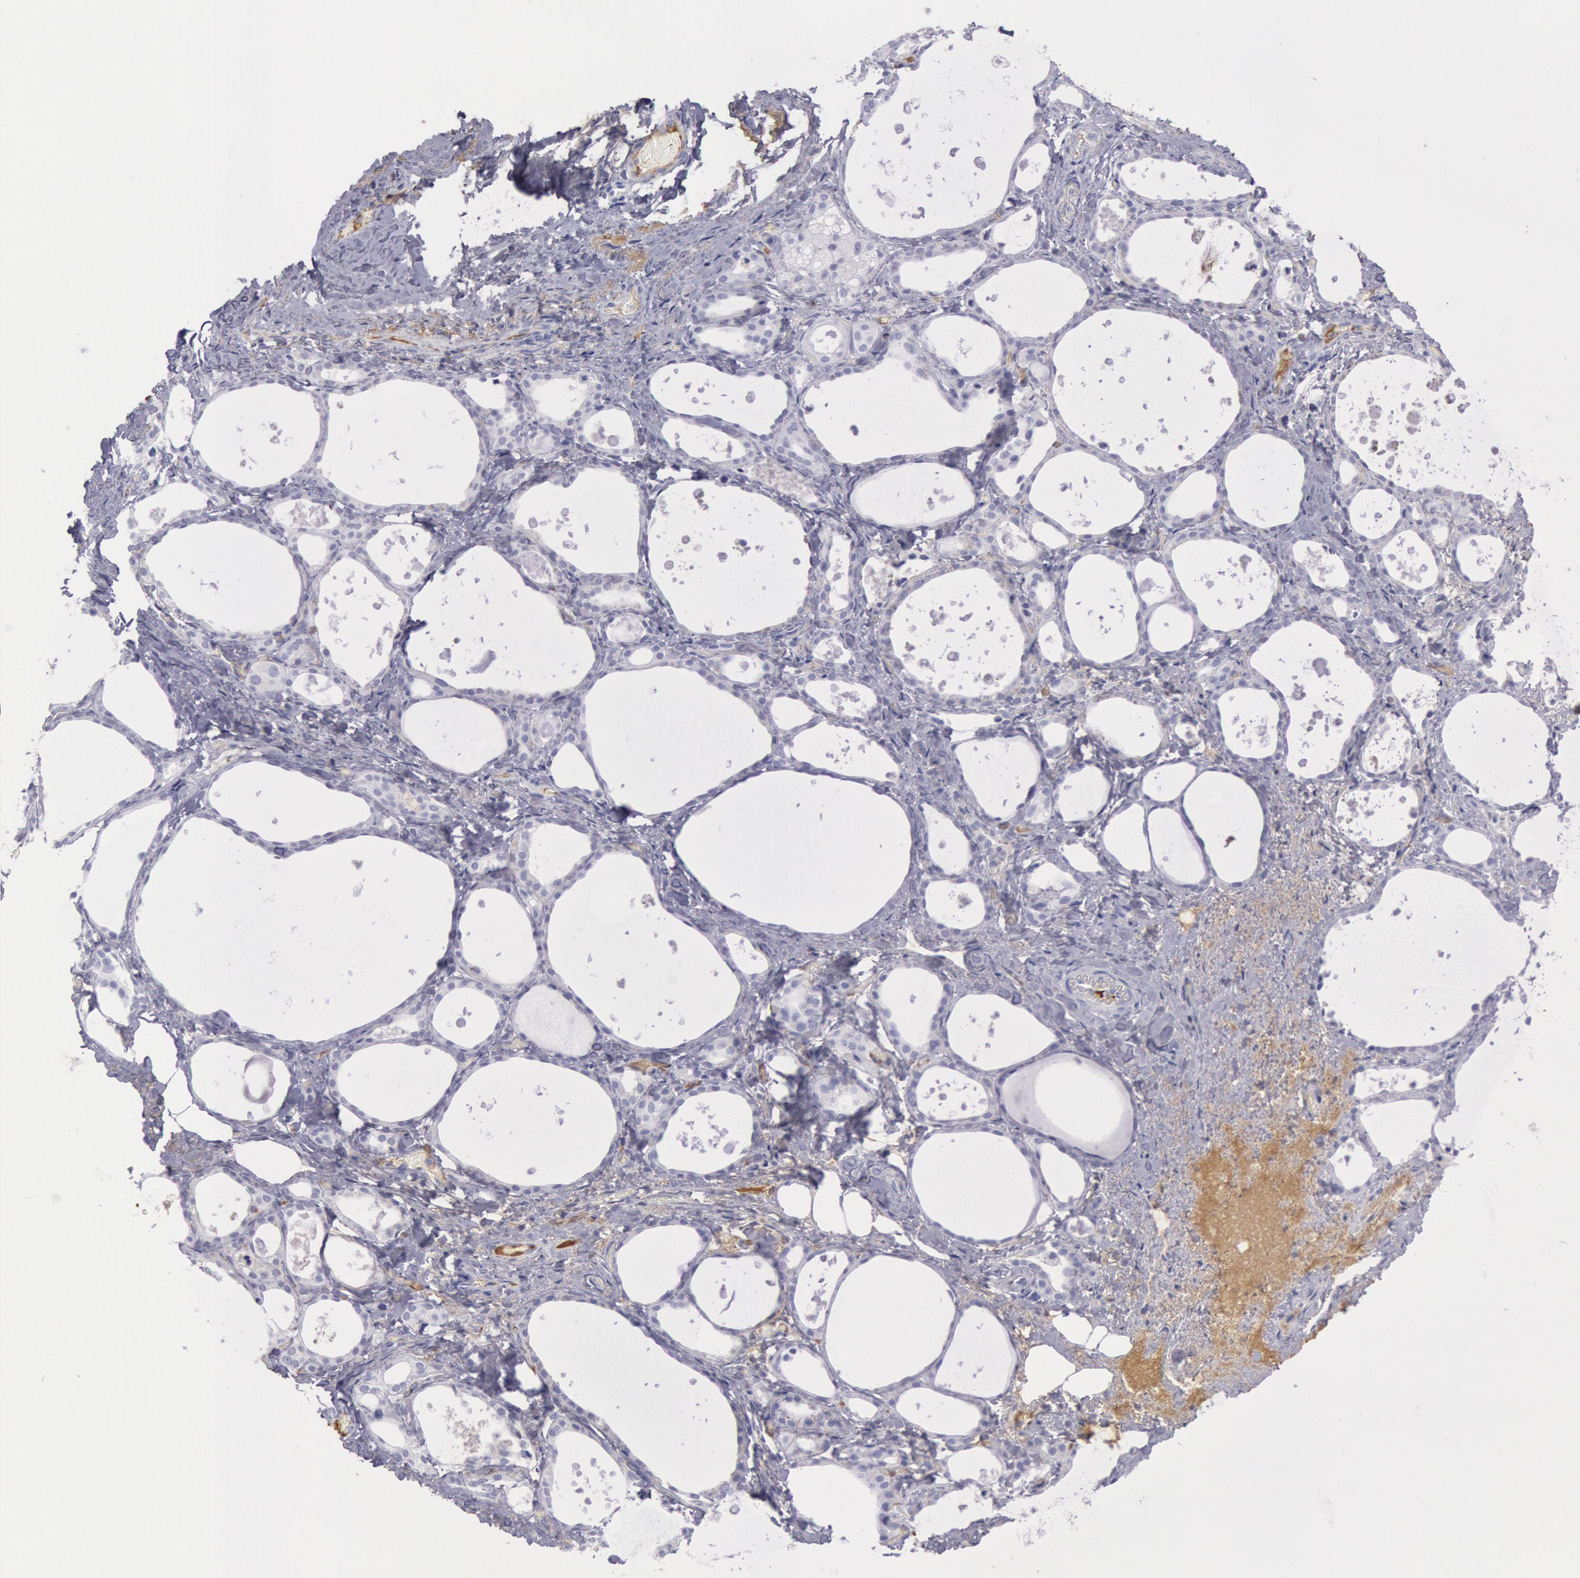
{"staining": {"intensity": "negative", "quantity": "none", "location": "none"}, "tissue": "thyroid gland", "cell_type": "Glandular cells", "image_type": "normal", "snomed": [{"axis": "morphology", "description": "Normal tissue, NOS"}, {"axis": "topography", "description": "Thyroid gland"}], "caption": "This is a image of IHC staining of unremarkable thyroid gland, which shows no staining in glandular cells.", "gene": "IGHA1", "patient": {"sex": "female", "age": 75}}